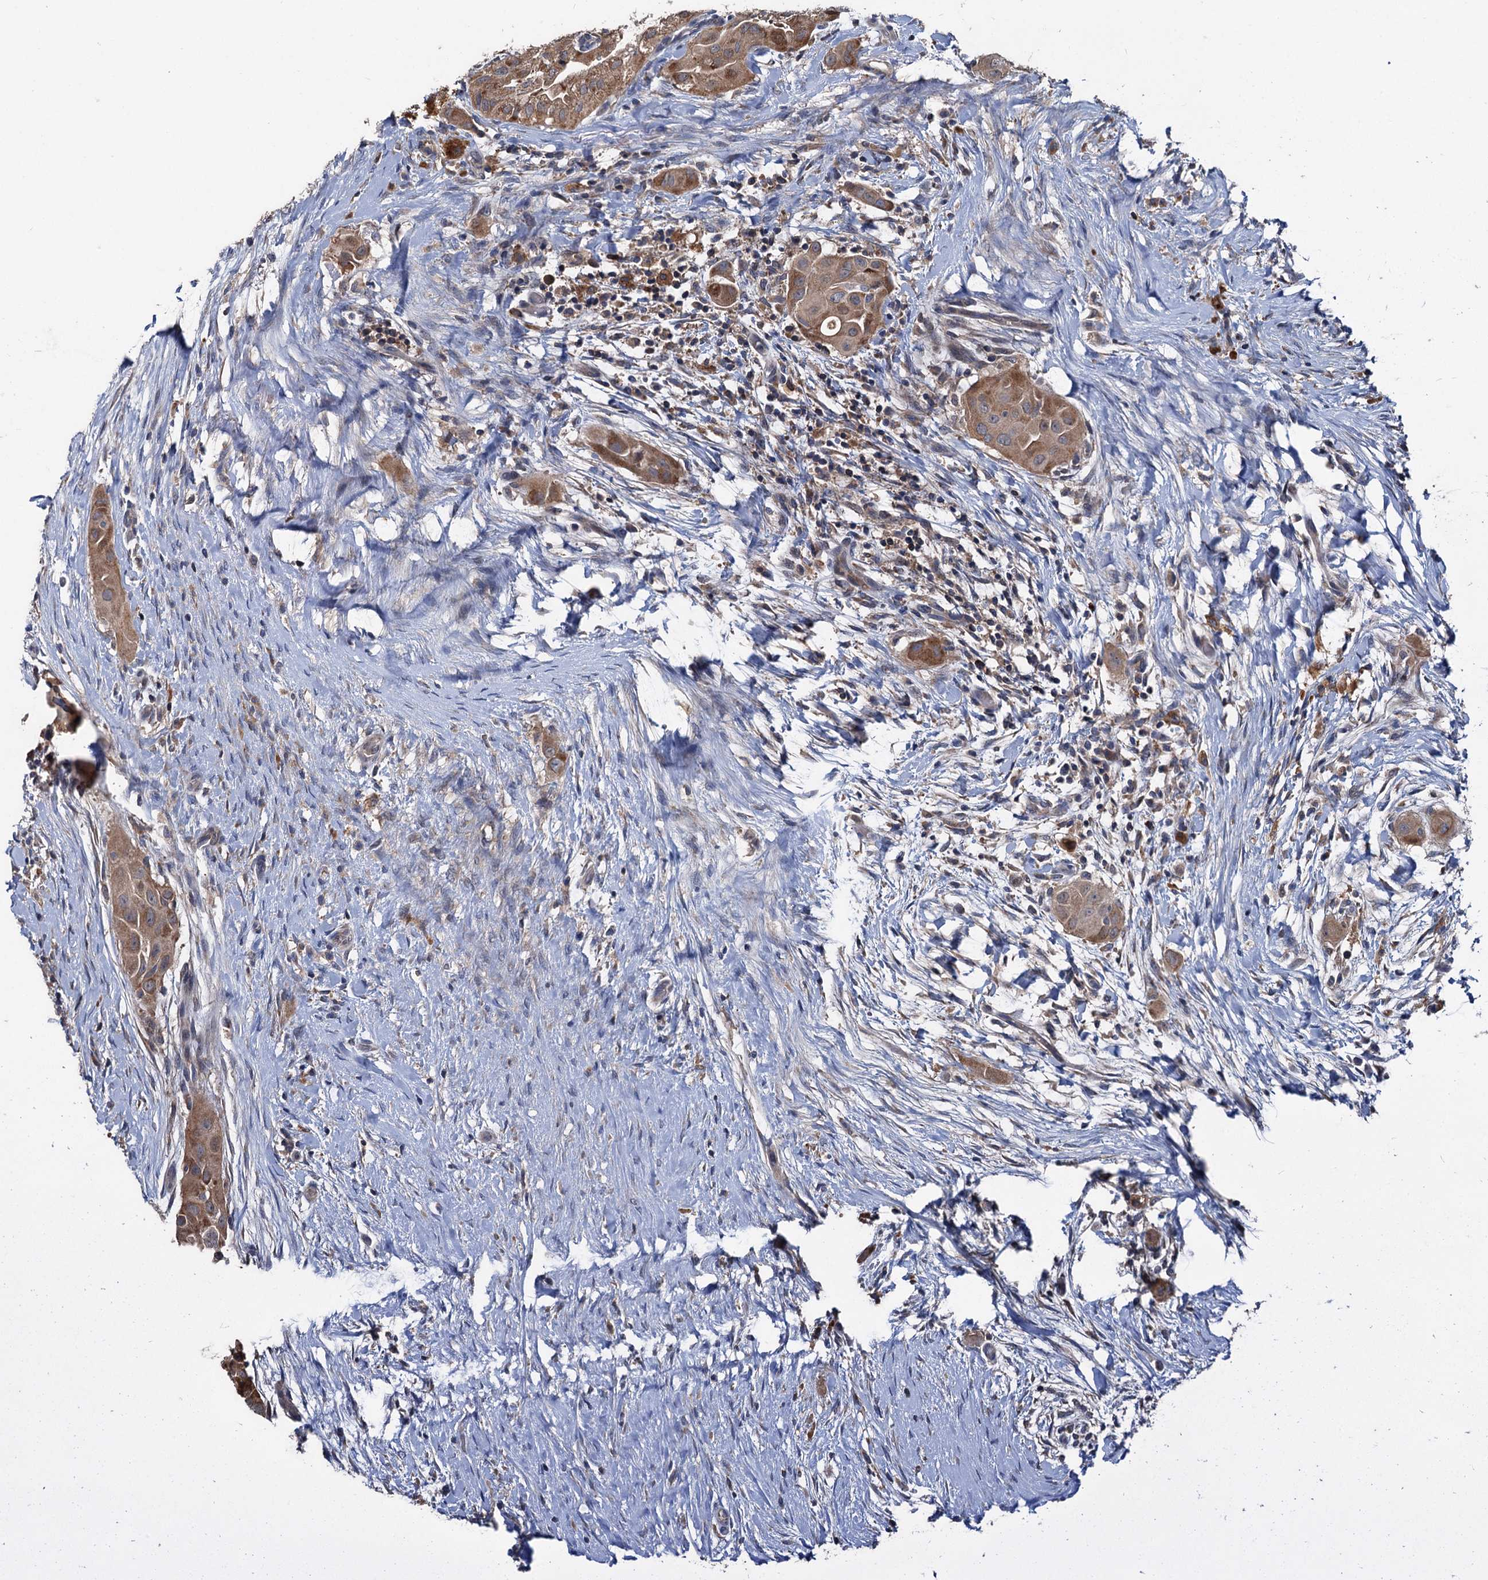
{"staining": {"intensity": "moderate", "quantity": ">75%", "location": "cytoplasmic/membranous"}, "tissue": "thyroid cancer", "cell_type": "Tumor cells", "image_type": "cancer", "snomed": [{"axis": "morphology", "description": "Papillary adenocarcinoma, NOS"}, {"axis": "topography", "description": "Thyroid gland"}], "caption": "DAB (3,3'-diaminobenzidine) immunohistochemical staining of human thyroid cancer demonstrates moderate cytoplasmic/membranous protein positivity in about >75% of tumor cells.", "gene": "OTUB1", "patient": {"sex": "female", "age": 59}}